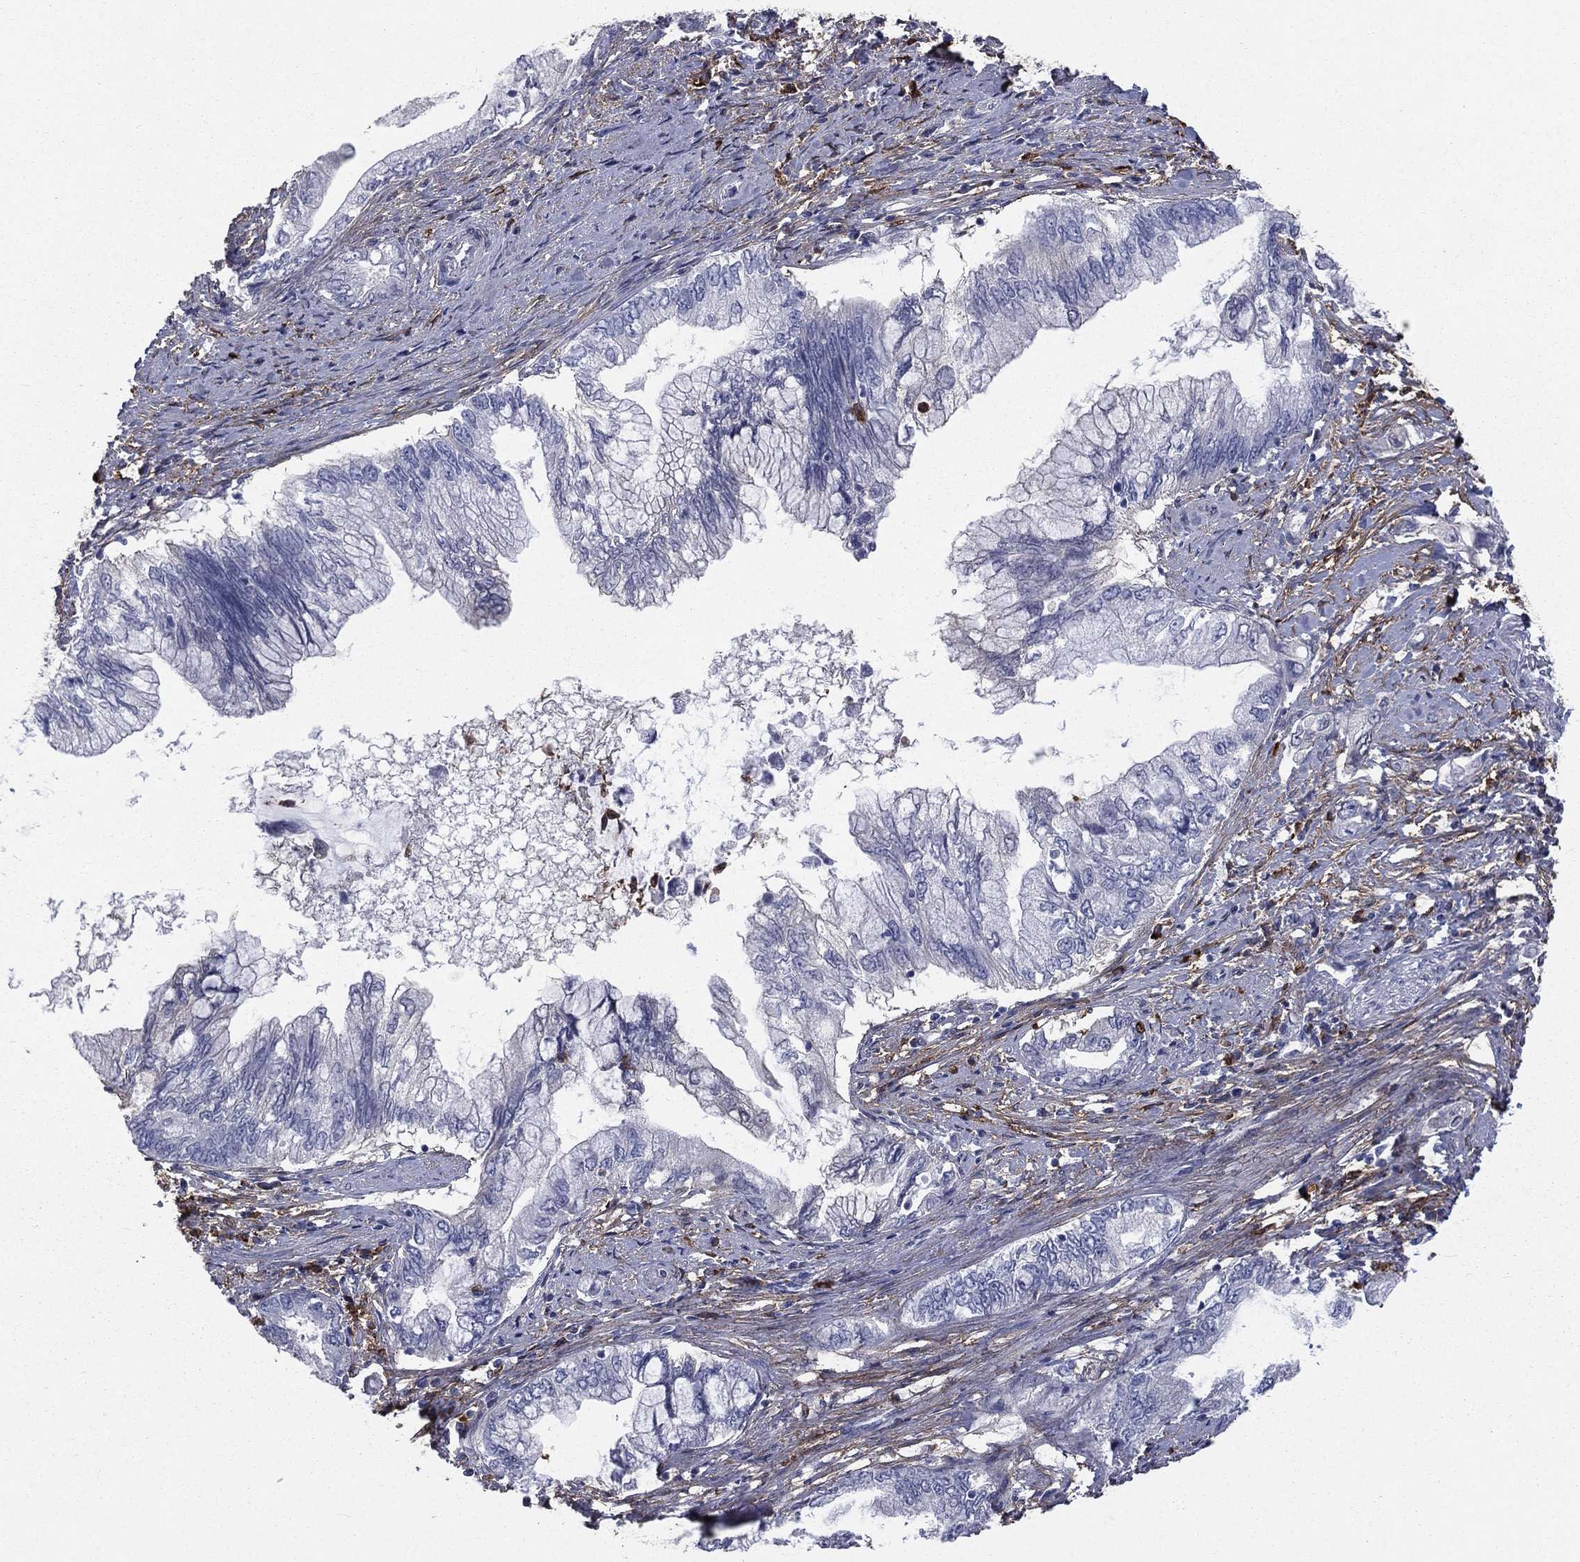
{"staining": {"intensity": "negative", "quantity": "none", "location": "none"}, "tissue": "pancreatic cancer", "cell_type": "Tumor cells", "image_type": "cancer", "snomed": [{"axis": "morphology", "description": "Adenocarcinoma, NOS"}, {"axis": "topography", "description": "Pancreas"}], "caption": "Pancreatic adenocarcinoma stained for a protein using immunohistochemistry demonstrates no positivity tumor cells.", "gene": "BASP1", "patient": {"sex": "female", "age": 73}}